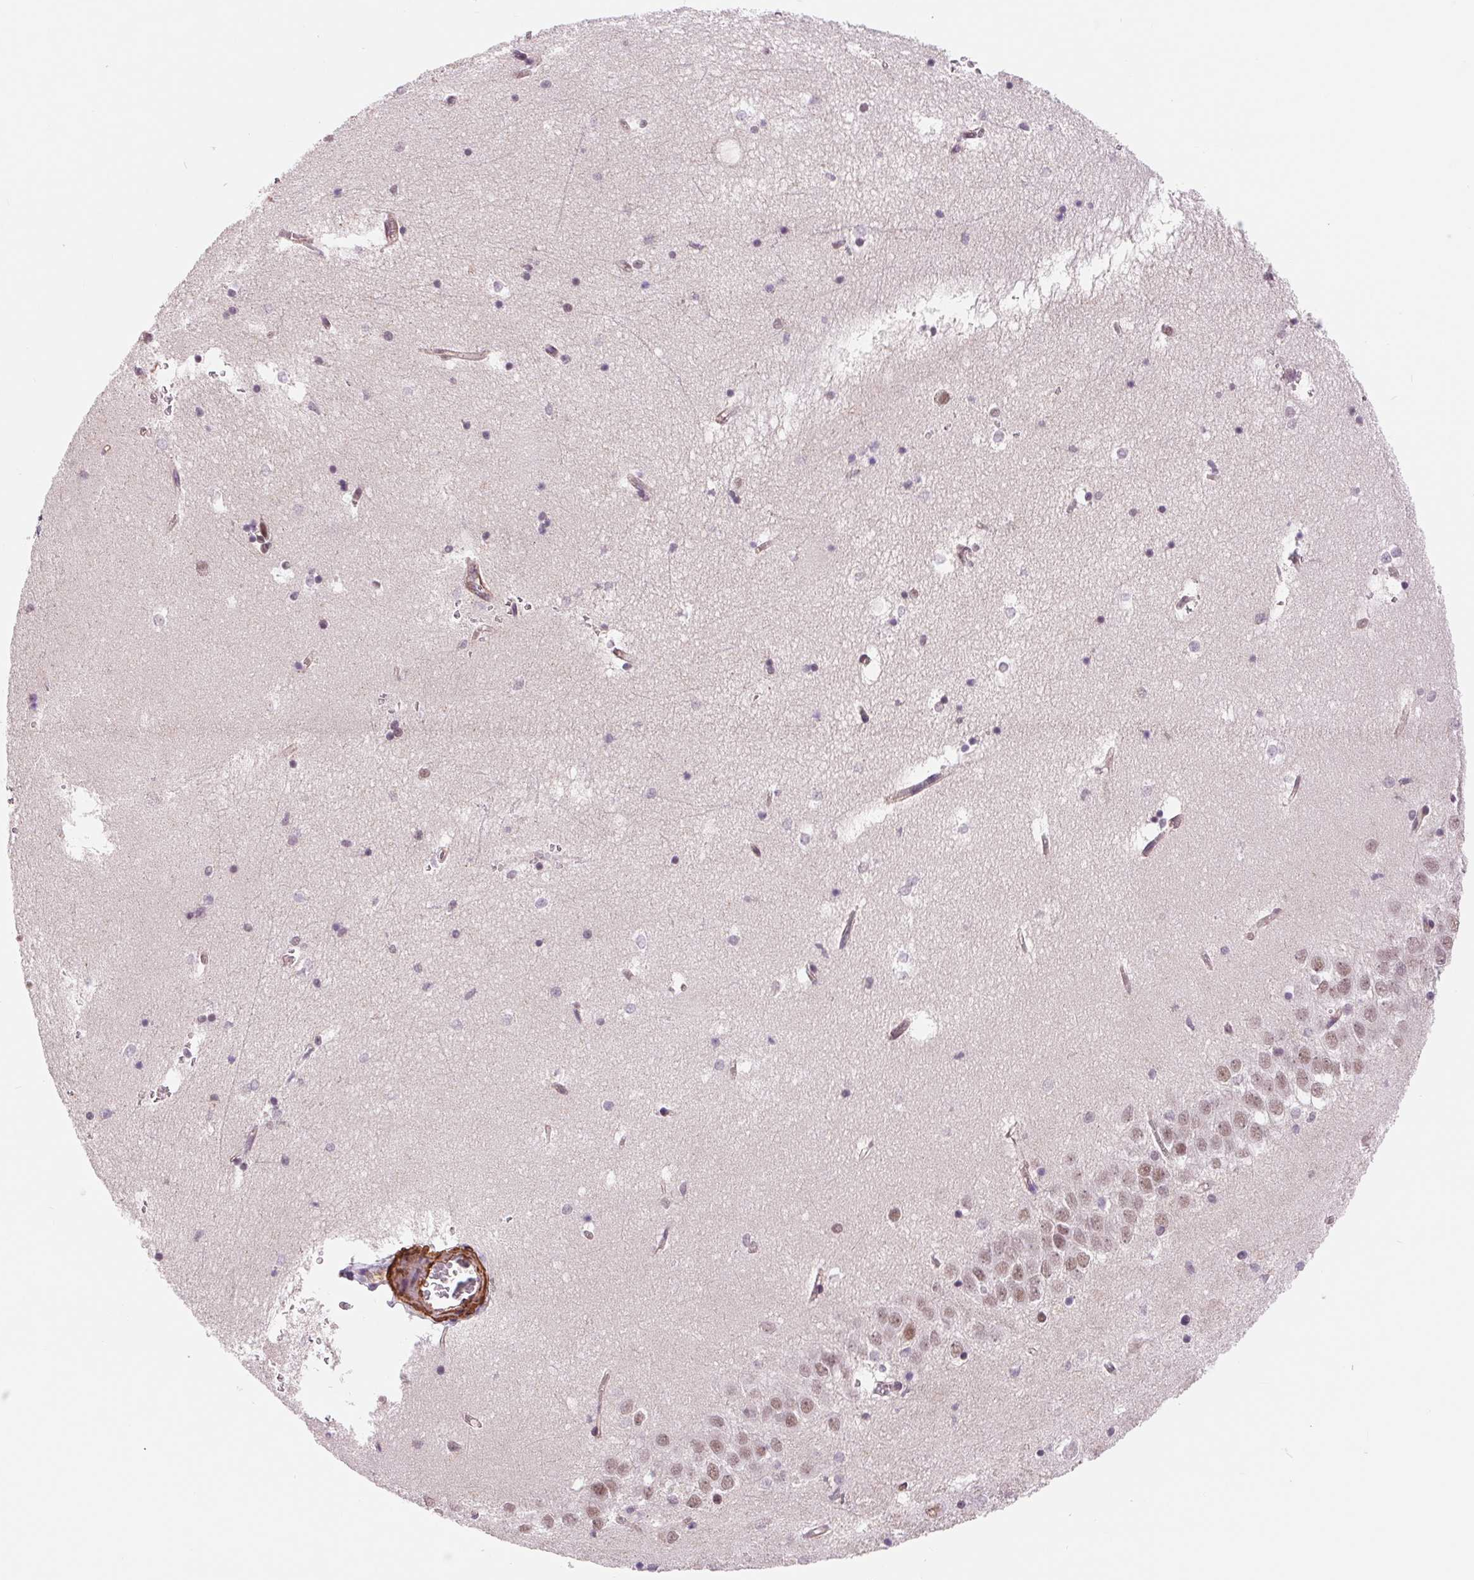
{"staining": {"intensity": "weak", "quantity": "25%-75%", "location": "nuclear"}, "tissue": "hippocampus", "cell_type": "Glial cells", "image_type": "normal", "snomed": [{"axis": "morphology", "description": "Normal tissue, NOS"}, {"axis": "topography", "description": "Hippocampus"}], "caption": "This image demonstrates normal hippocampus stained with immunohistochemistry (IHC) to label a protein in brown. The nuclear of glial cells show weak positivity for the protein. Nuclei are counter-stained blue.", "gene": "BCAT1", "patient": {"sex": "male", "age": 58}}